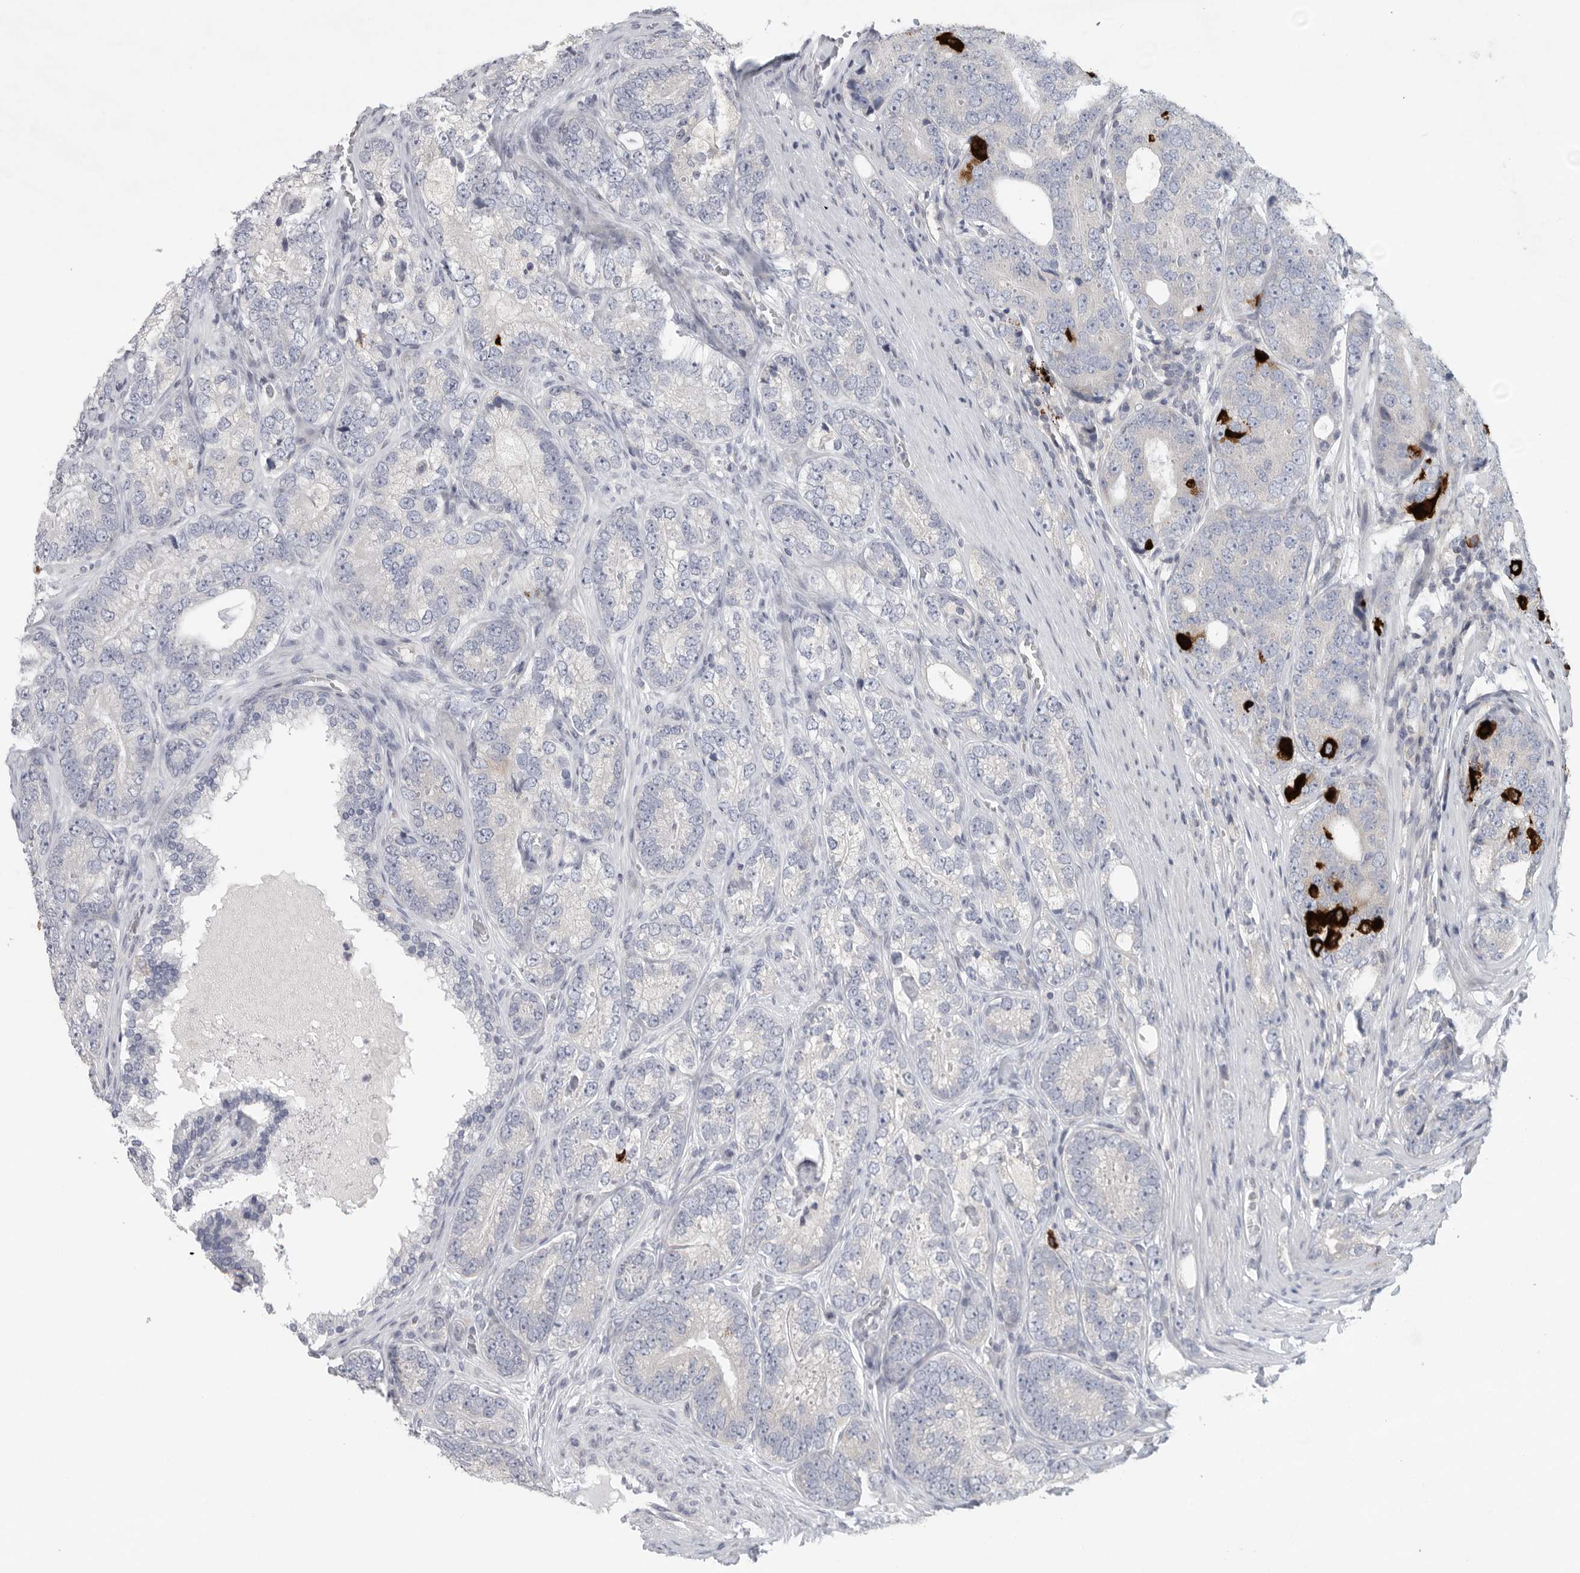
{"staining": {"intensity": "negative", "quantity": "none", "location": "none"}, "tissue": "prostate cancer", "cell_type": "Tumor cells", "image_type": "cancer", "snomed": [{"axis": "morphology", "description": "Adenocarcinoma, High grade"}, {"axis": "topography", "description": "Prostate"}], "caption": "IHC image of neoplastic tissue: prostate adenocarcinoma (high-grade) stained with DAB (3,3'-diaminobenzidine) reveals no significant protein expression in tumor cells. (Immunohistochemistry, brightfield microscopy, high magnification).", "gene": "TMEM69", "patient": {"sex": "male", "age": 56}}